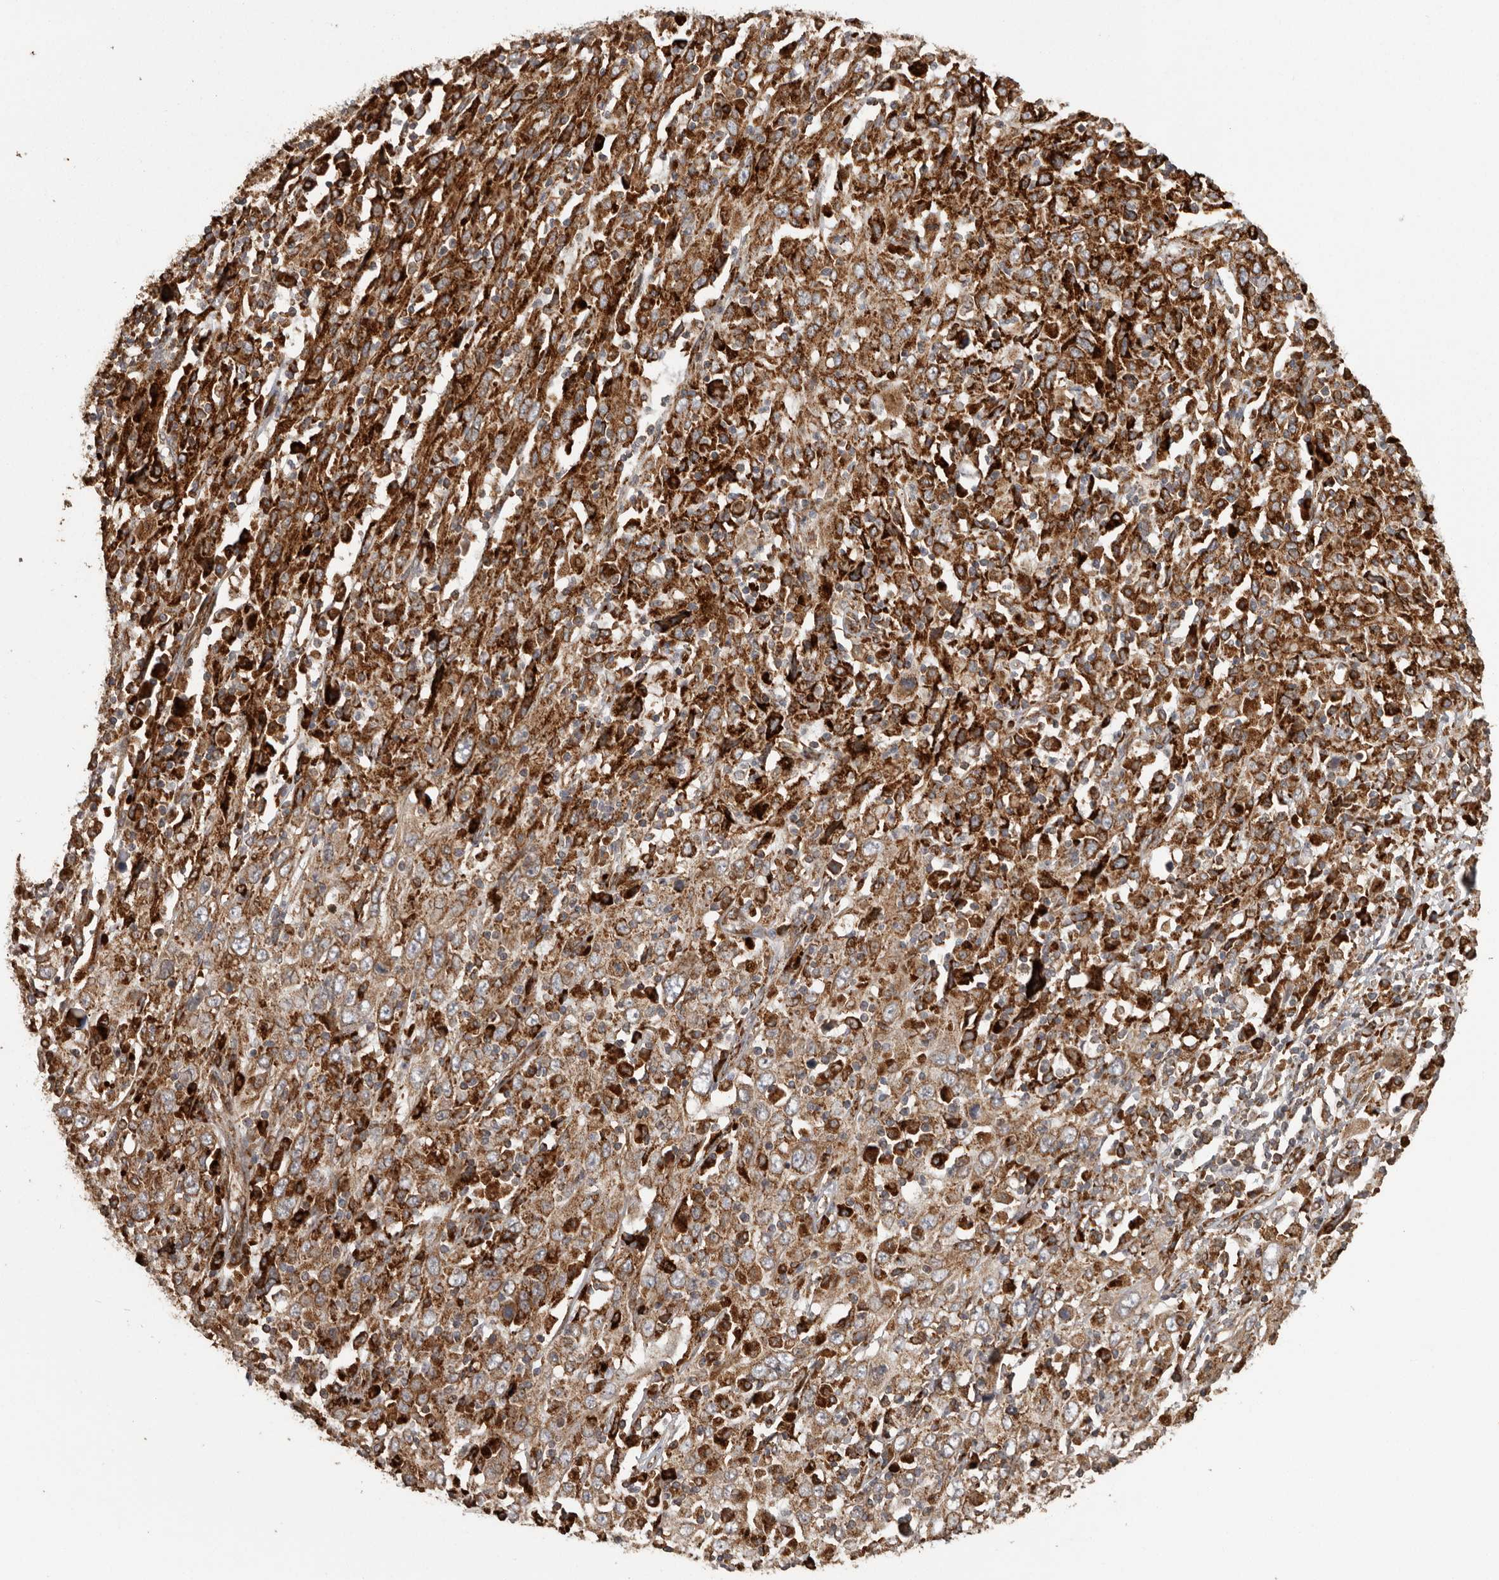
{"staining": {"intensity": "strong", "quantity": ">75%", "location": "cytoplasmic/membranous"}, "tissue": "cervical cancer", "cell_type": "Tumor cells", "image_type": "cancer", "snomed": [{"axis": "morphology", "description": "Squamous cell carcinoma, NOS"}, {"axis": "topography", "description": "Cervix"}], "caption": "Cervical cancer (squamous cell carcinoma) stained for a protein (brown) displays strong cytoplasmic/membranous positive expression in approximately >75% of tumor cells.", "gene": "NUP43", "patient": {"sex": "female", "age": 46}}